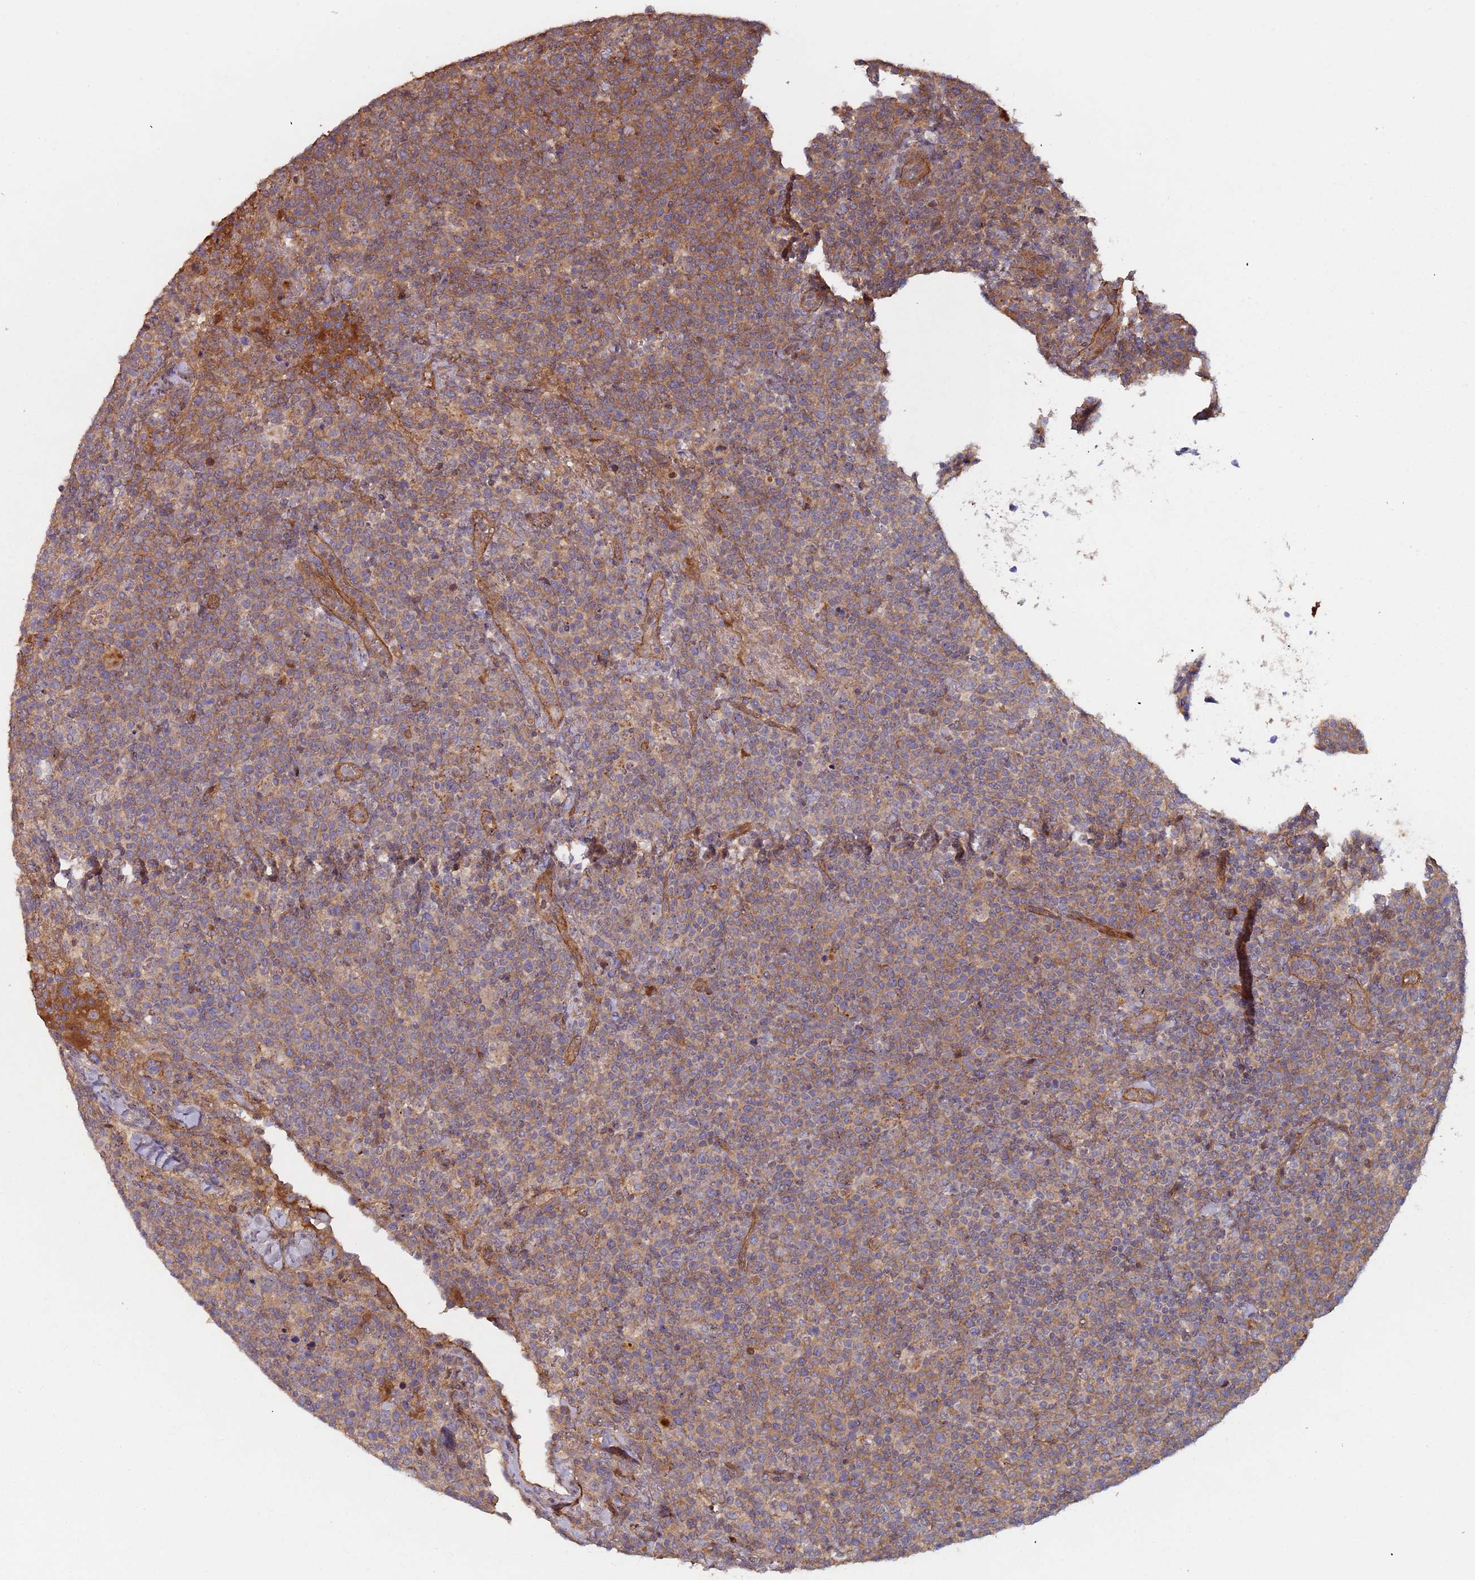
{"staining": {"intensity": "moderate", "quantity": ">75%", "location": "cytoplasmic/membranous"}, "tissue": "lymphoma", "cell_type": "Tumor cells", "image_type": "cancer", "snomed": [{"axis": "morphology", "description": "Malignant lymphoma, non-Hodgkin's type, High grade"}, {"axis": "topography", "description": "Lymph node"}], "caption": "Protein staining of malignant lymphoma, non-Hodgkin's type (high-grade) tissue reveals moderate cytoplasmic/membranous expression in approximately >75% of tumor cells. (DAB IHC, brown staining for protein, blue staining for nuclei).", "gene": "KANSL1L", "patient": {"sex": "male", "age": 61}}